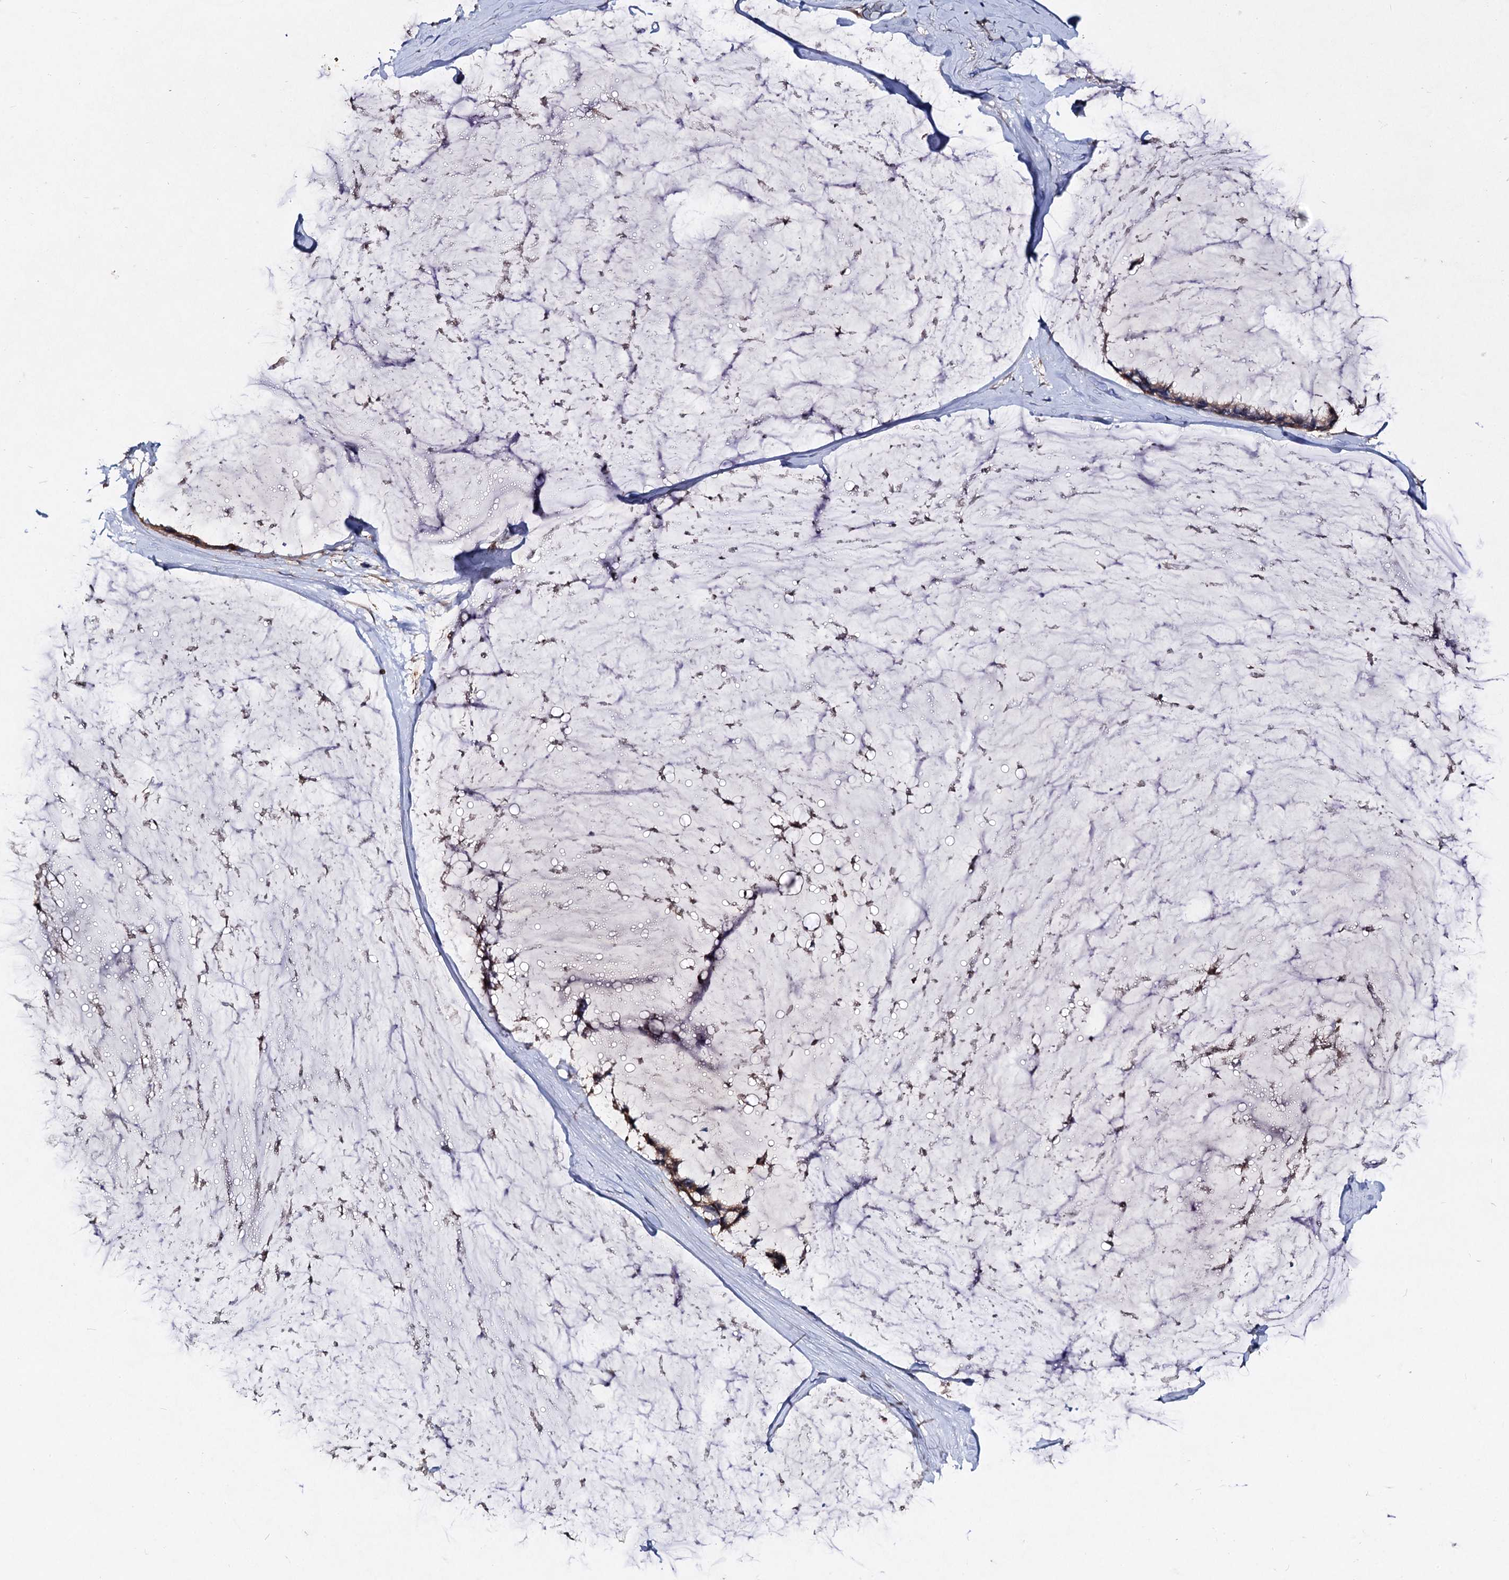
{"staining": {"intensity": "weak", "quantity": ">75%", "location": "cytoplasmic/membranous"}, "tissue": "ovarian cancer", "cell_type": "Tumor cells", "image_type": "cancer", "snomed": [{"axis": "morphology", "description": "Cystadenocarcinoma, mucinous, NOS"}, {"axis": "topography", "description": "Ovary"}], "caption": "This is an image of immunohistochemistry staining of ovarian cancer (mucinous cystadenocarcinoma), which shows weak staining in the cytoplasmic/membranous of tumor cells.", "gene": "VPS29", "patient": {"sex": "female", "age": 39}}